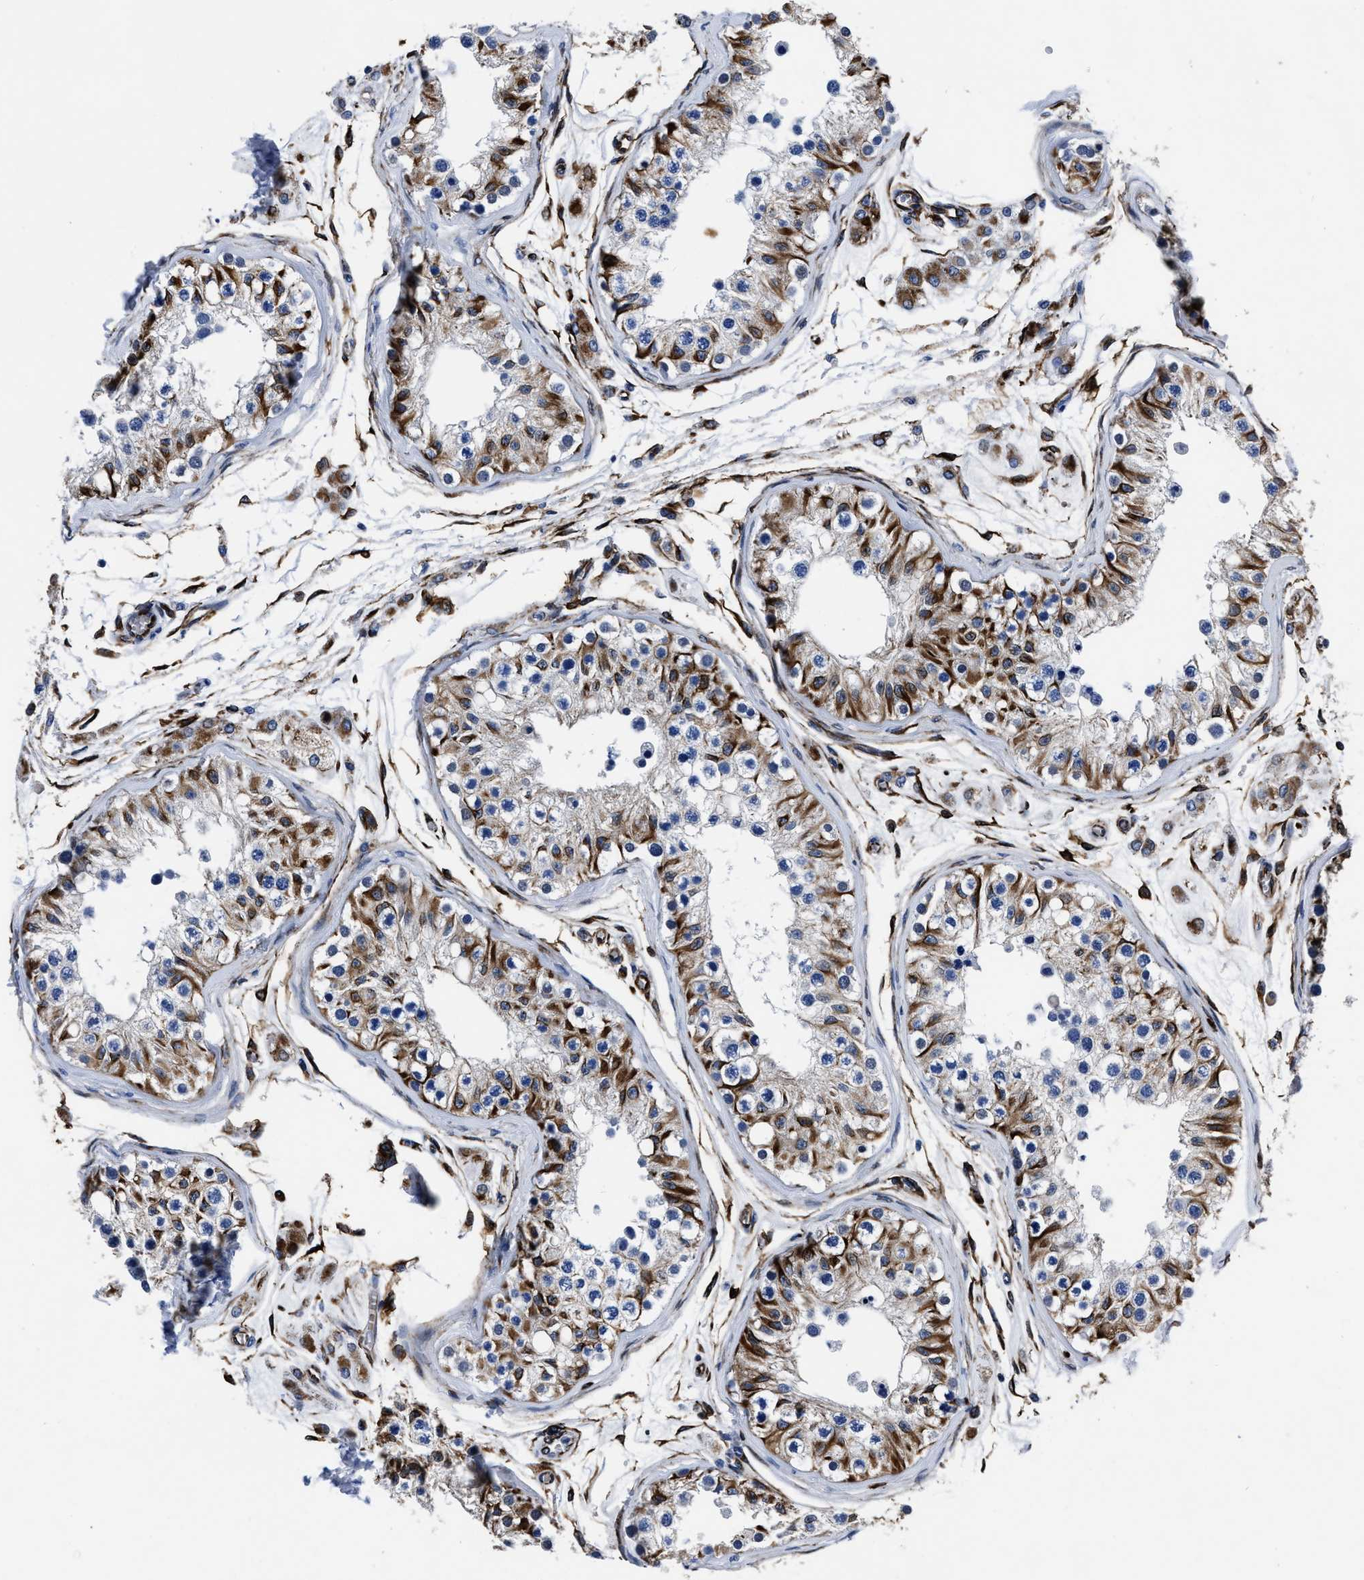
{"staining": {"intensity": "strong", "quantity": "25%-75%", "location": "cytoplasmic/membranous"}, "tissue": "testis", "cell_type": "Cells in seminiferous ducts", "image_type": "normal", "snomed": [{"axis": "morphology", "description": "Normal tissue, NOS"}, {"axis": "morphology", "description": "Adenocarcinoma, metastatic, NOS"}, {"axis": "topography", "description": "Testis"}], "caption": "This is a micrograph of immunohistochemistry staining of normal testis, which shows strong staining in the cytoplasmic/membranous of cells in seminiferous ducts.", "gene": "OR10G3", "patient": {"sex": "male", "age": 26}}